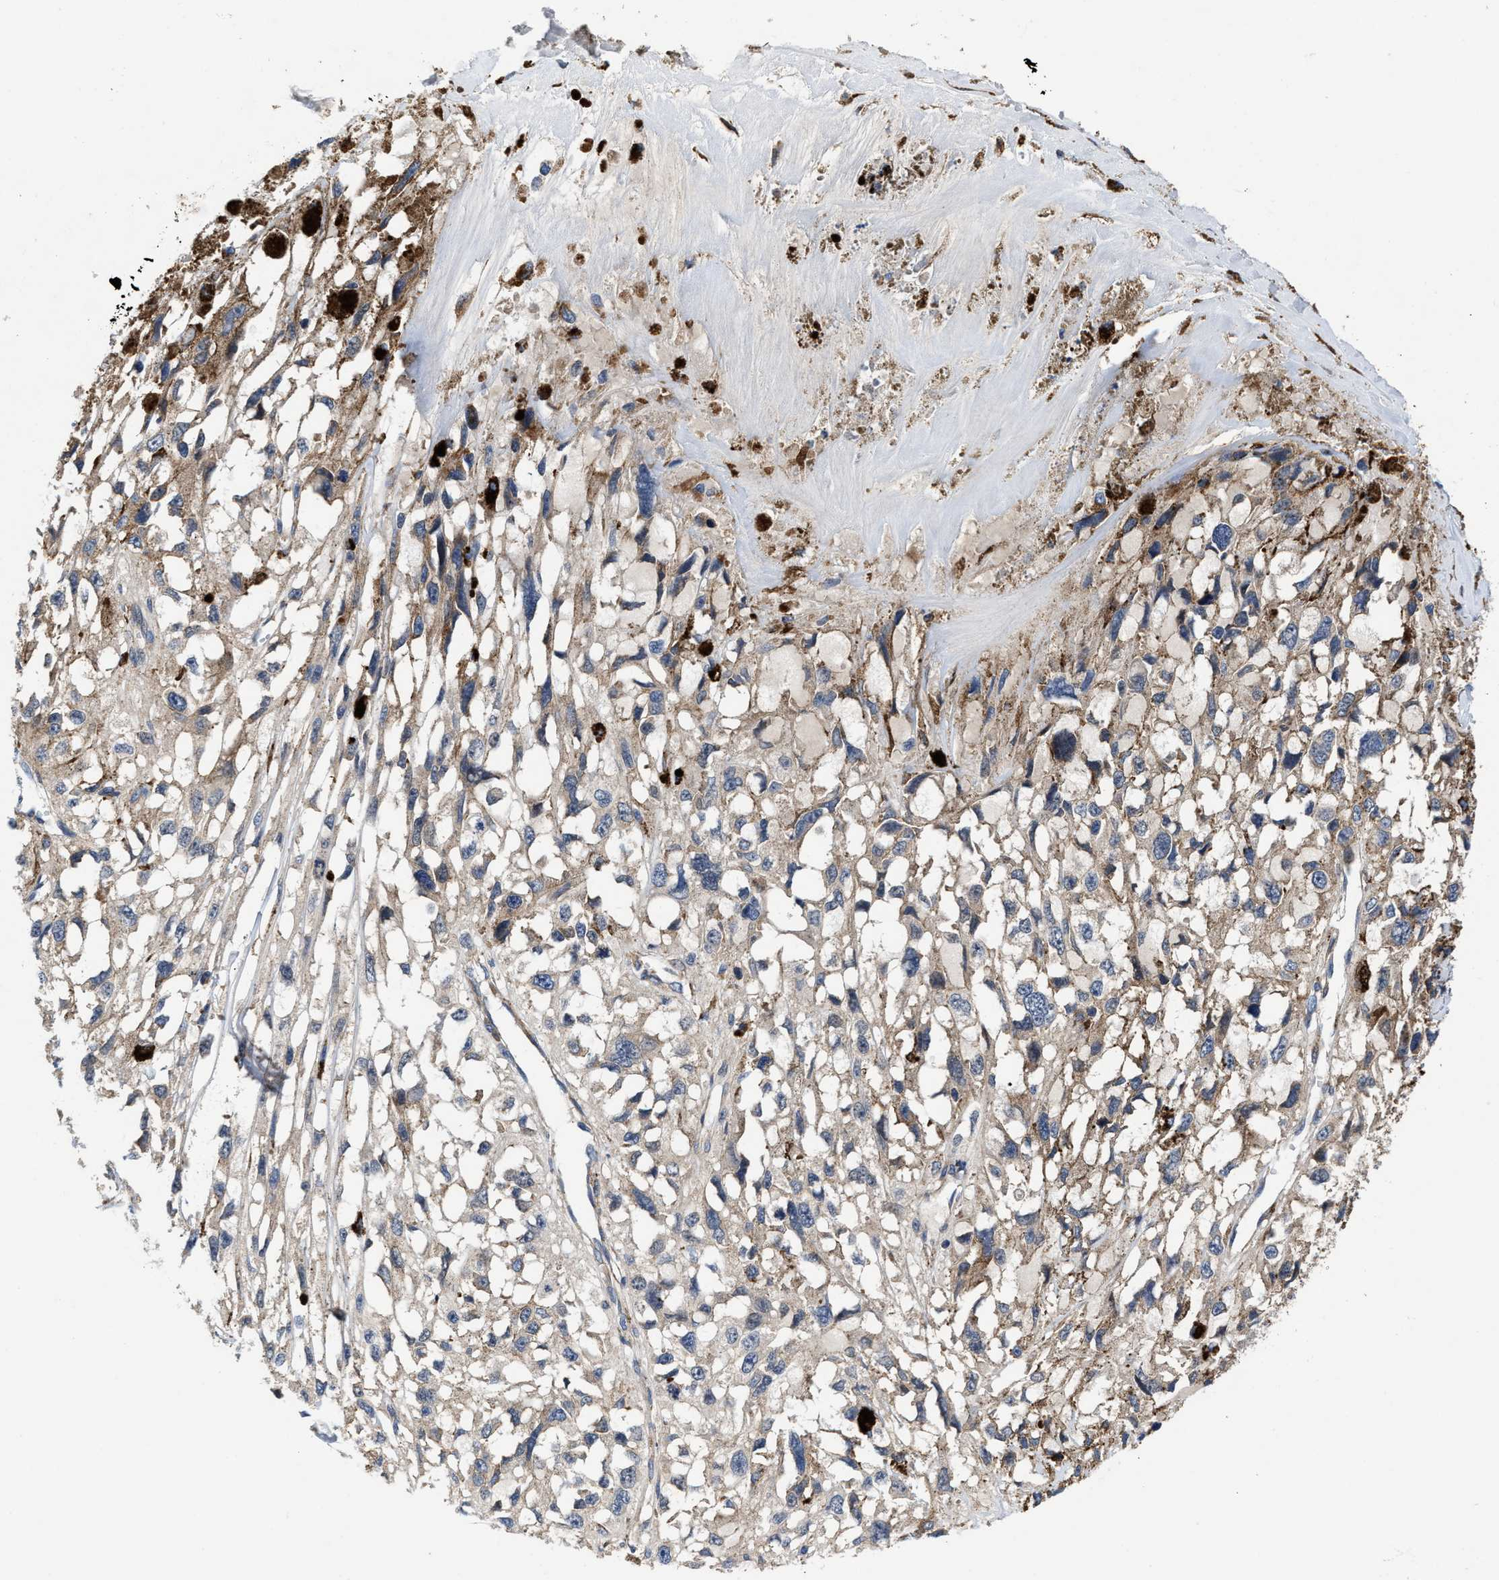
{"staining": {"intensity": "negative", "quantity": "none", "location": "none"}, "tissue": "melanoma", "cell_type": "Tumor cells", "image_type": "cancer", "snomed": [{"axis": "morphology", "description": "Malignant melanoma, Metastatic site"}, {"axis": "topography", "description": "Lymph node"}], "caption": "Photomicrograph shows no protein staining in tumor cells of malignant melanoma (metastatic site) tissue.", "gene": "SLC12A2", "patient": {"sex": "male", "age": 59}}